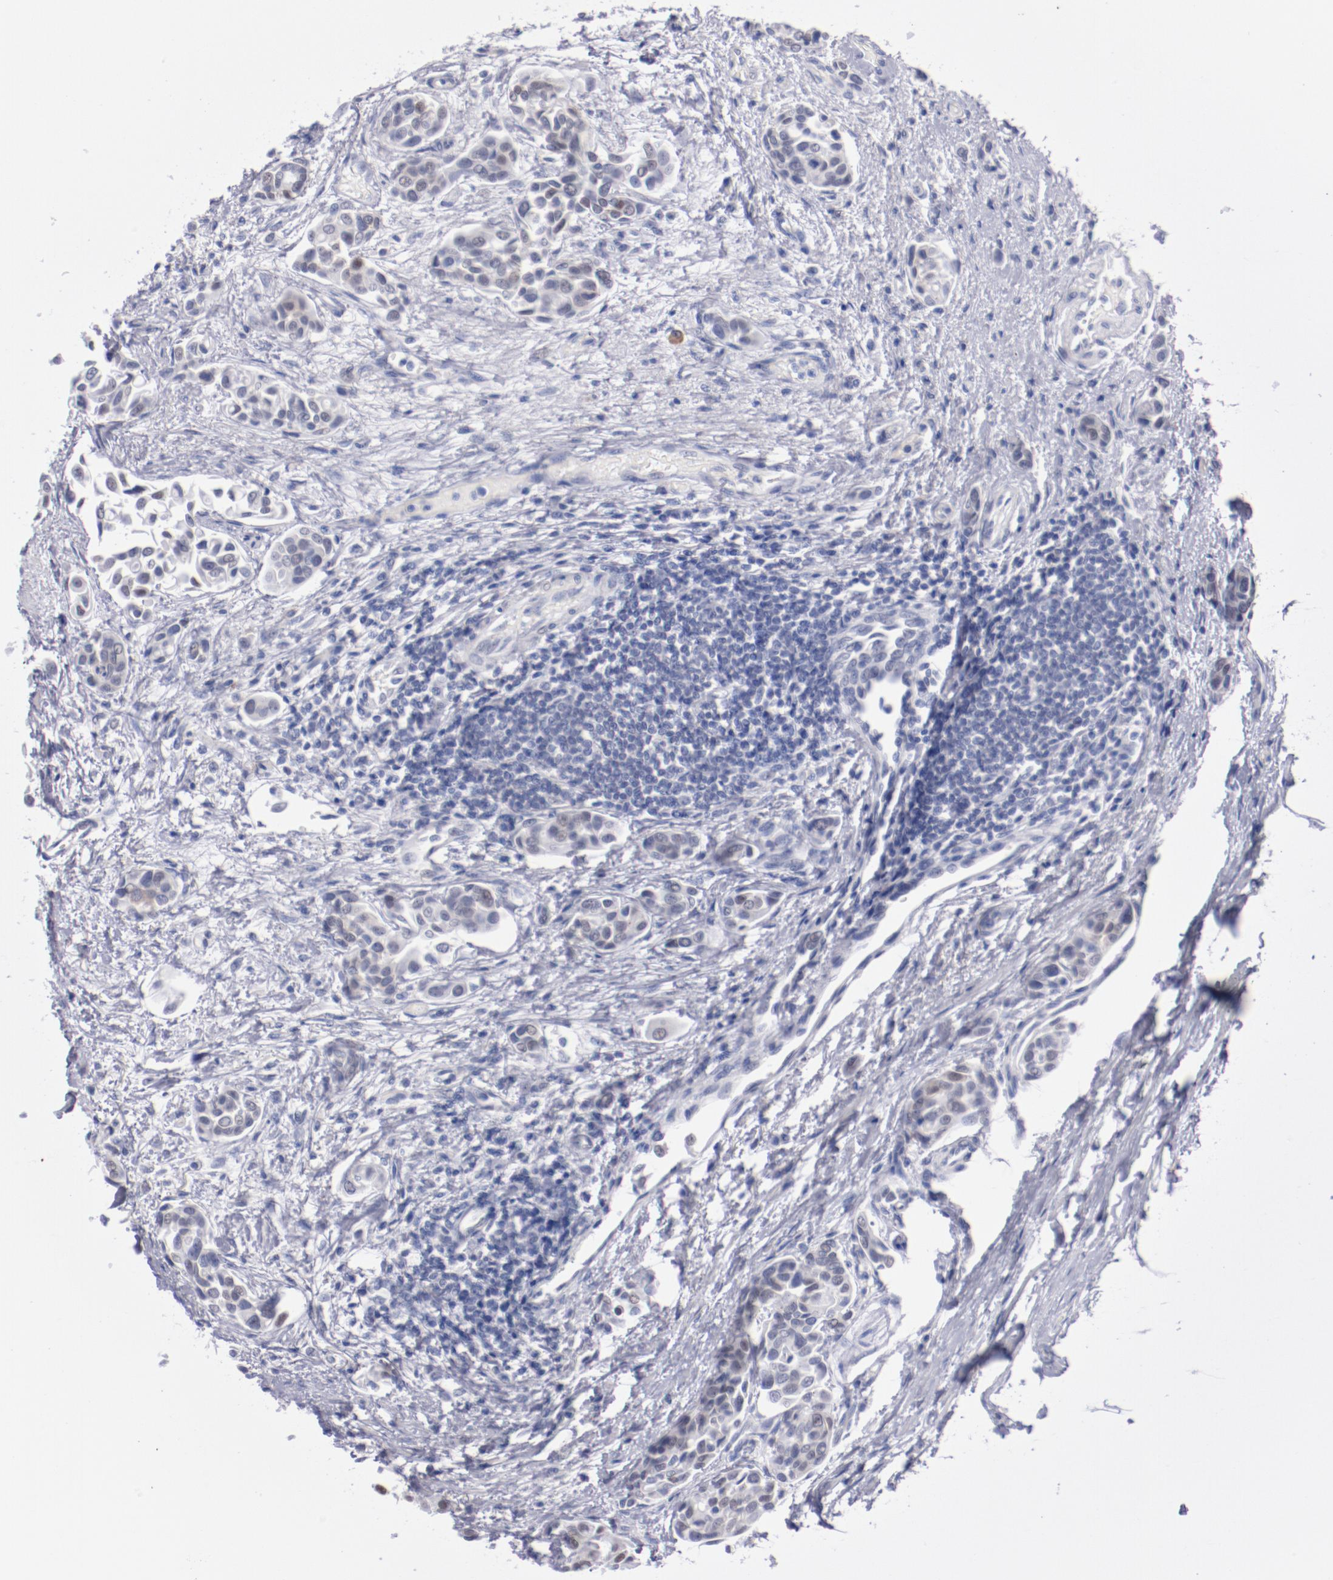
{"staining": {"intensity": "weak", "quantity": "<25%", "location": "nuclear"}, "tissue": "urothelial cancer", "cell_type": "Tumor cells", "image_type": "cancer", "snomed": [{"axis": "morphology", "description": "Urothelial carcinoma, High grade"}, {"axis": "topography", "description": "Urinary bladder"}], "caption": "Tumor cells show no significant positivity in high-grade urothelial carcinoma.", "gene": "HNF1B", "patient": {"sex": "male", "age": 78}}